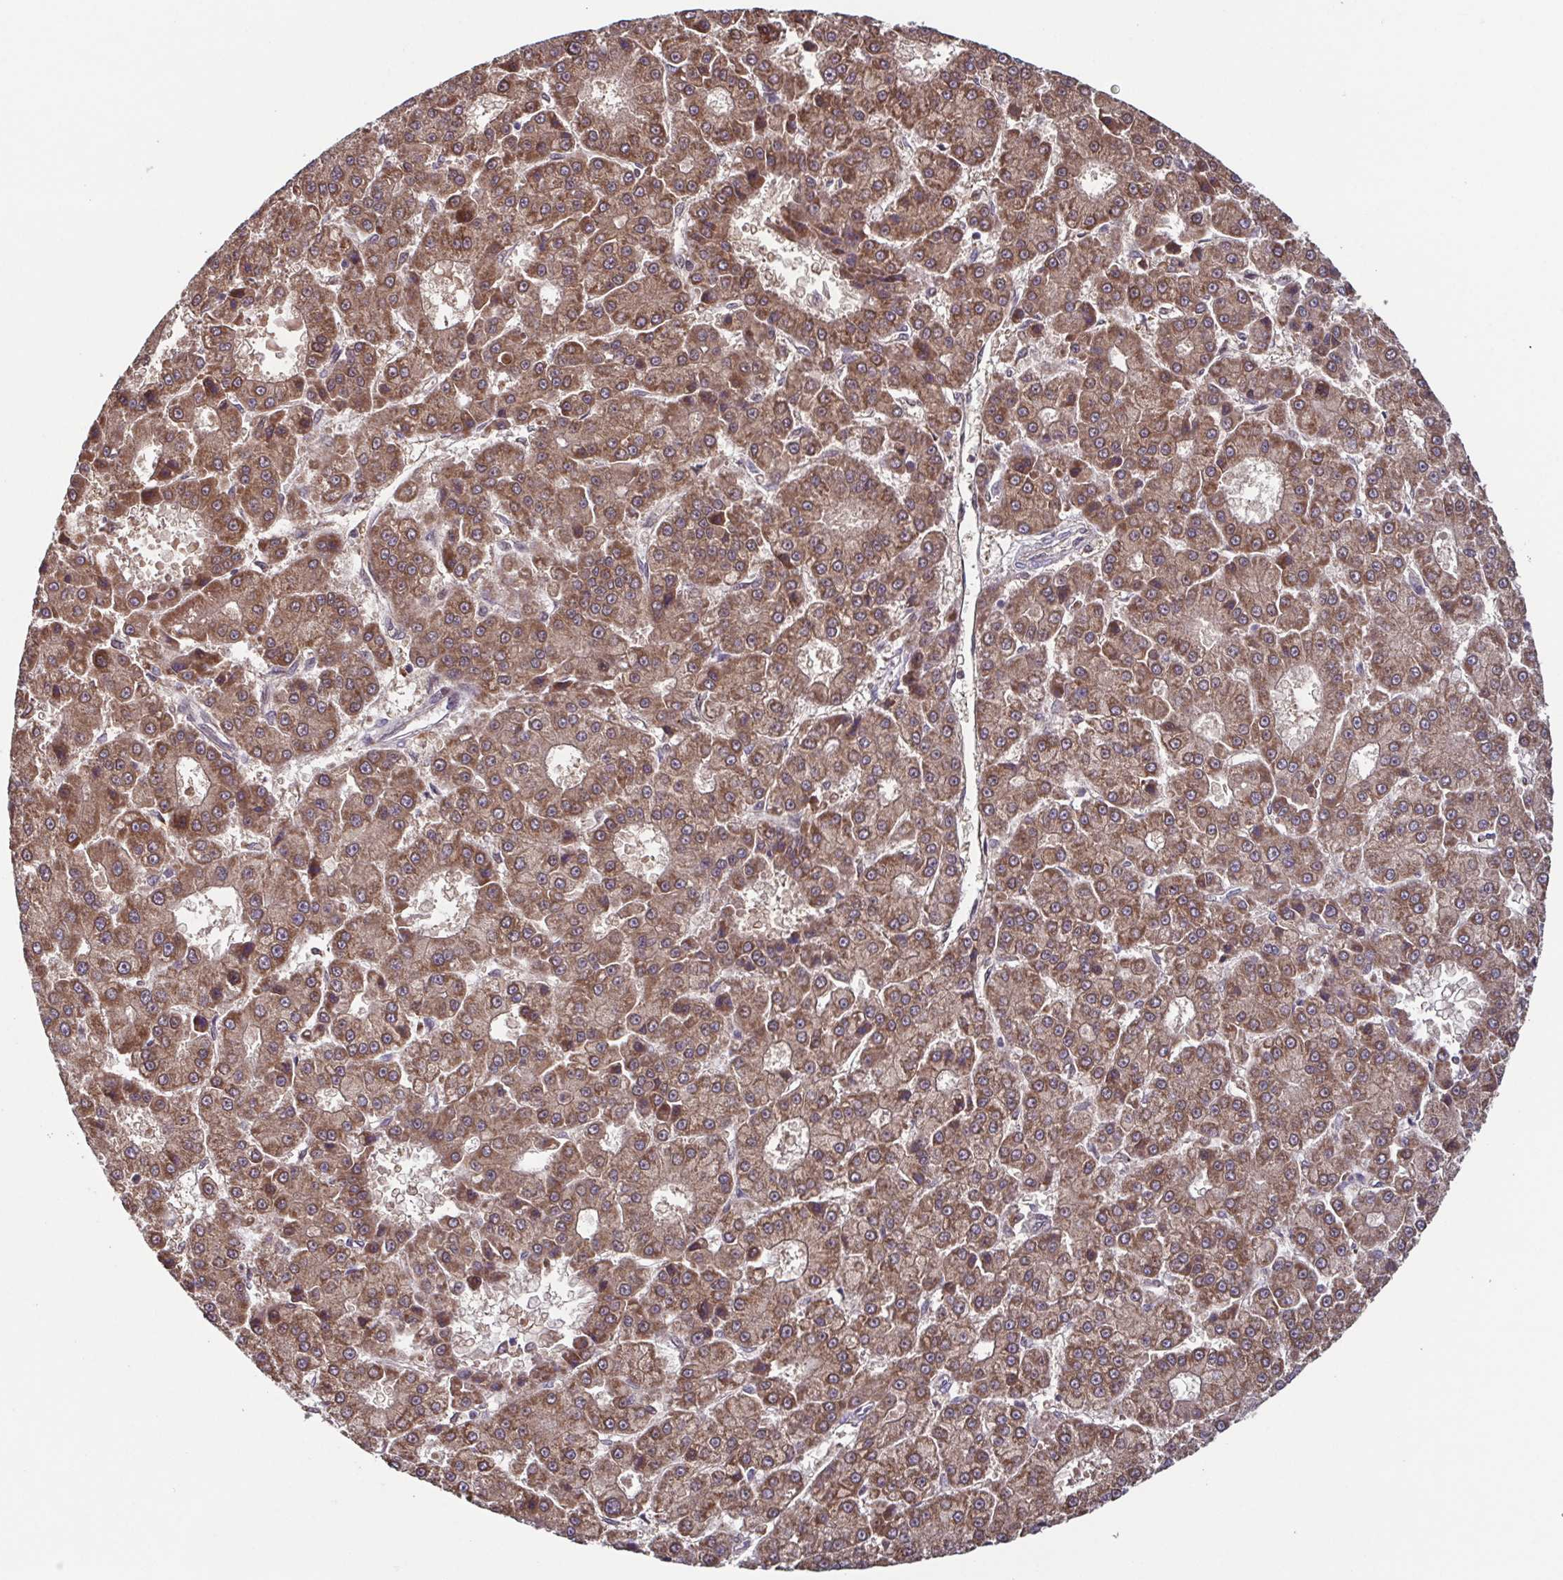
{"staining": {"intensity": "moderate", "quantity": ">75%", "location": "cytoplasmic/membranous"}, "tissue": "liver cancer", "cell_type": "Tumor cells", "image_type": "cancer", "snomed": [{"axis": "morphology", "description": "Carcinoma, Hepatocellular, NOS"}, {"axis": "topography", "description": "Liver"}], "caption": "Protein expression analysis of human liver cancer (hepatocellular carcinoma) reveals moderate cytoplasmic/membranous staining in about >75% of tumor cells.", "gene": "TTC19", "patient": {"sex": "male", "age": 70}}